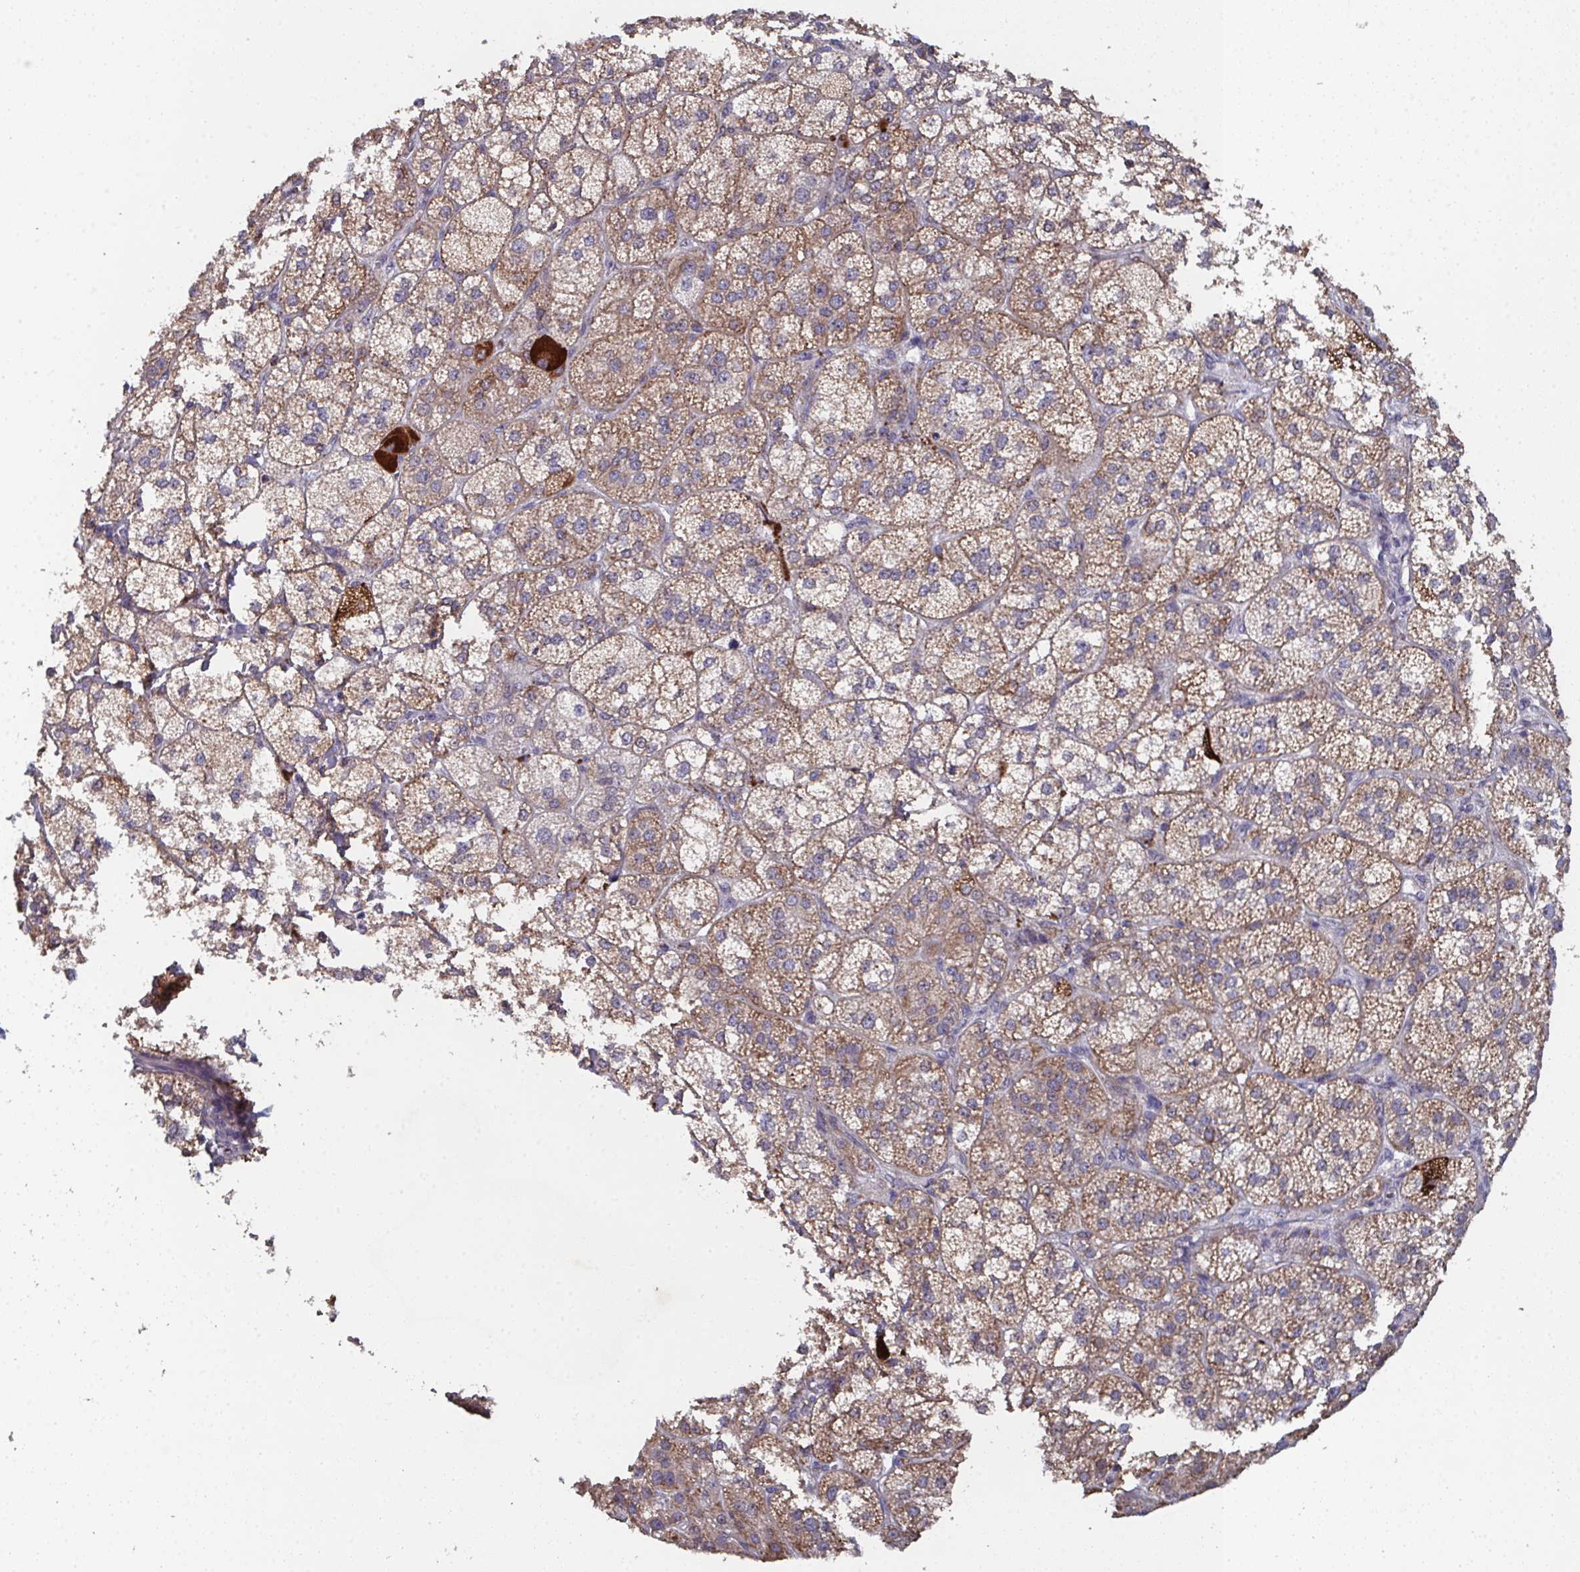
{"staining": {"intensity": "moderate", "quantity": ">75%", "location": "cytoplasmic/membranous"}, "tissue": "adrenal gland", "cell_type": "Glandular cells", "image_type": "normal", "snomed": [{"axis": "morphology", "description": "Normal tissue, NOS"}, {"axis": "topography", "description": "Adrenal gland"}], "caption": "A medium amount of moderate cytoplasmic/membranous positivity is identified in approximately >75% of glandular cells in normal adrenal gland.", "gene": "MT", "patient": {"sex": "female", "age": 60}}